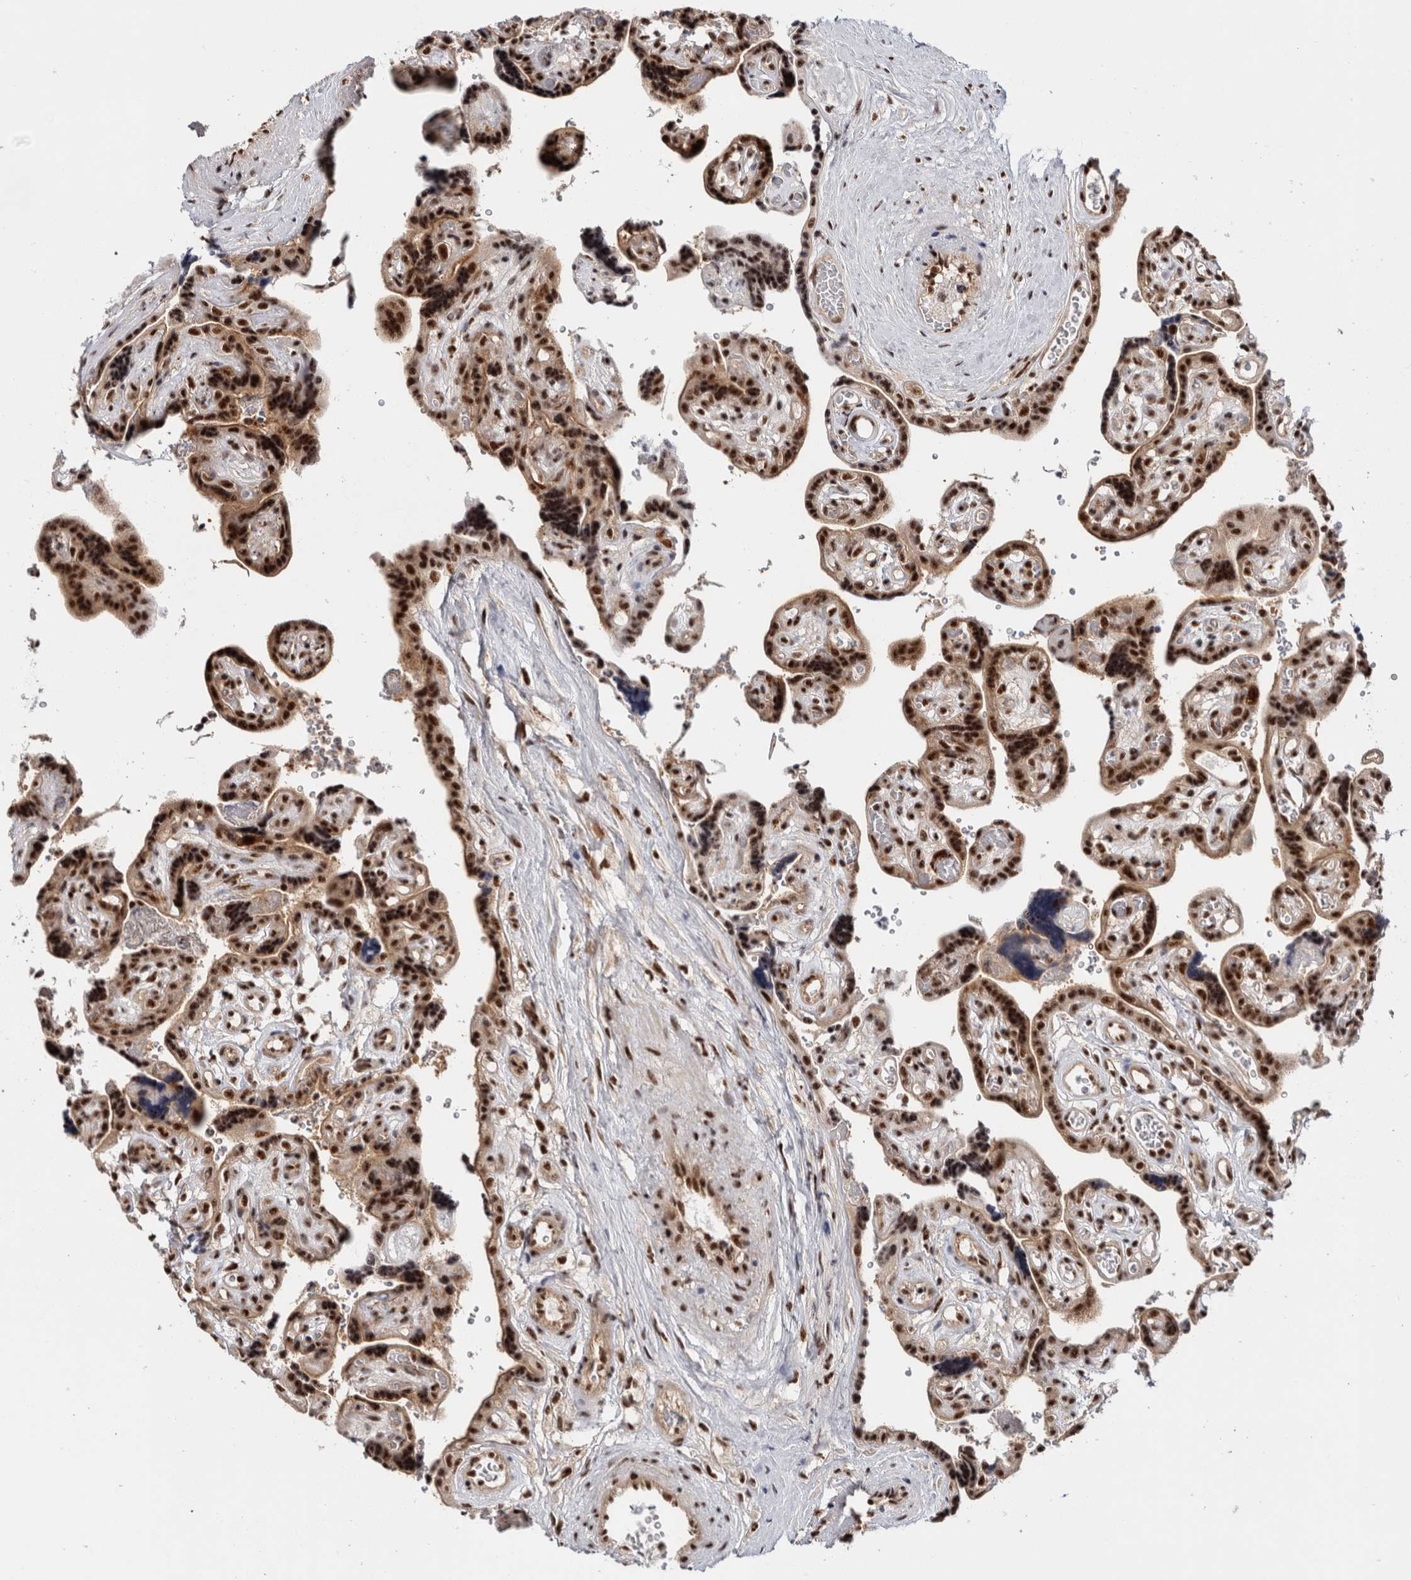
{"staining": {"intensity": "strong", "quantity": ">75%", "location": "nuclear"}, "tissue": "placenta", "cell_type": "Decidual cells", "image_type": "normal", "snomed": [{"axis": "morphology", "description": "Normal tissue, NOS"}, {"axis": "topography", "description": "Placenta"}], "caption": "IHC histopathology image of normal placenta: placenta stained using IHC shows high levels of strong protein expression localized specifically in the nuclear of decidual cells, appearing as a nuclear brown color.", "gene": "MKNK1", "patient": {"sex": "female", "age": 30}}